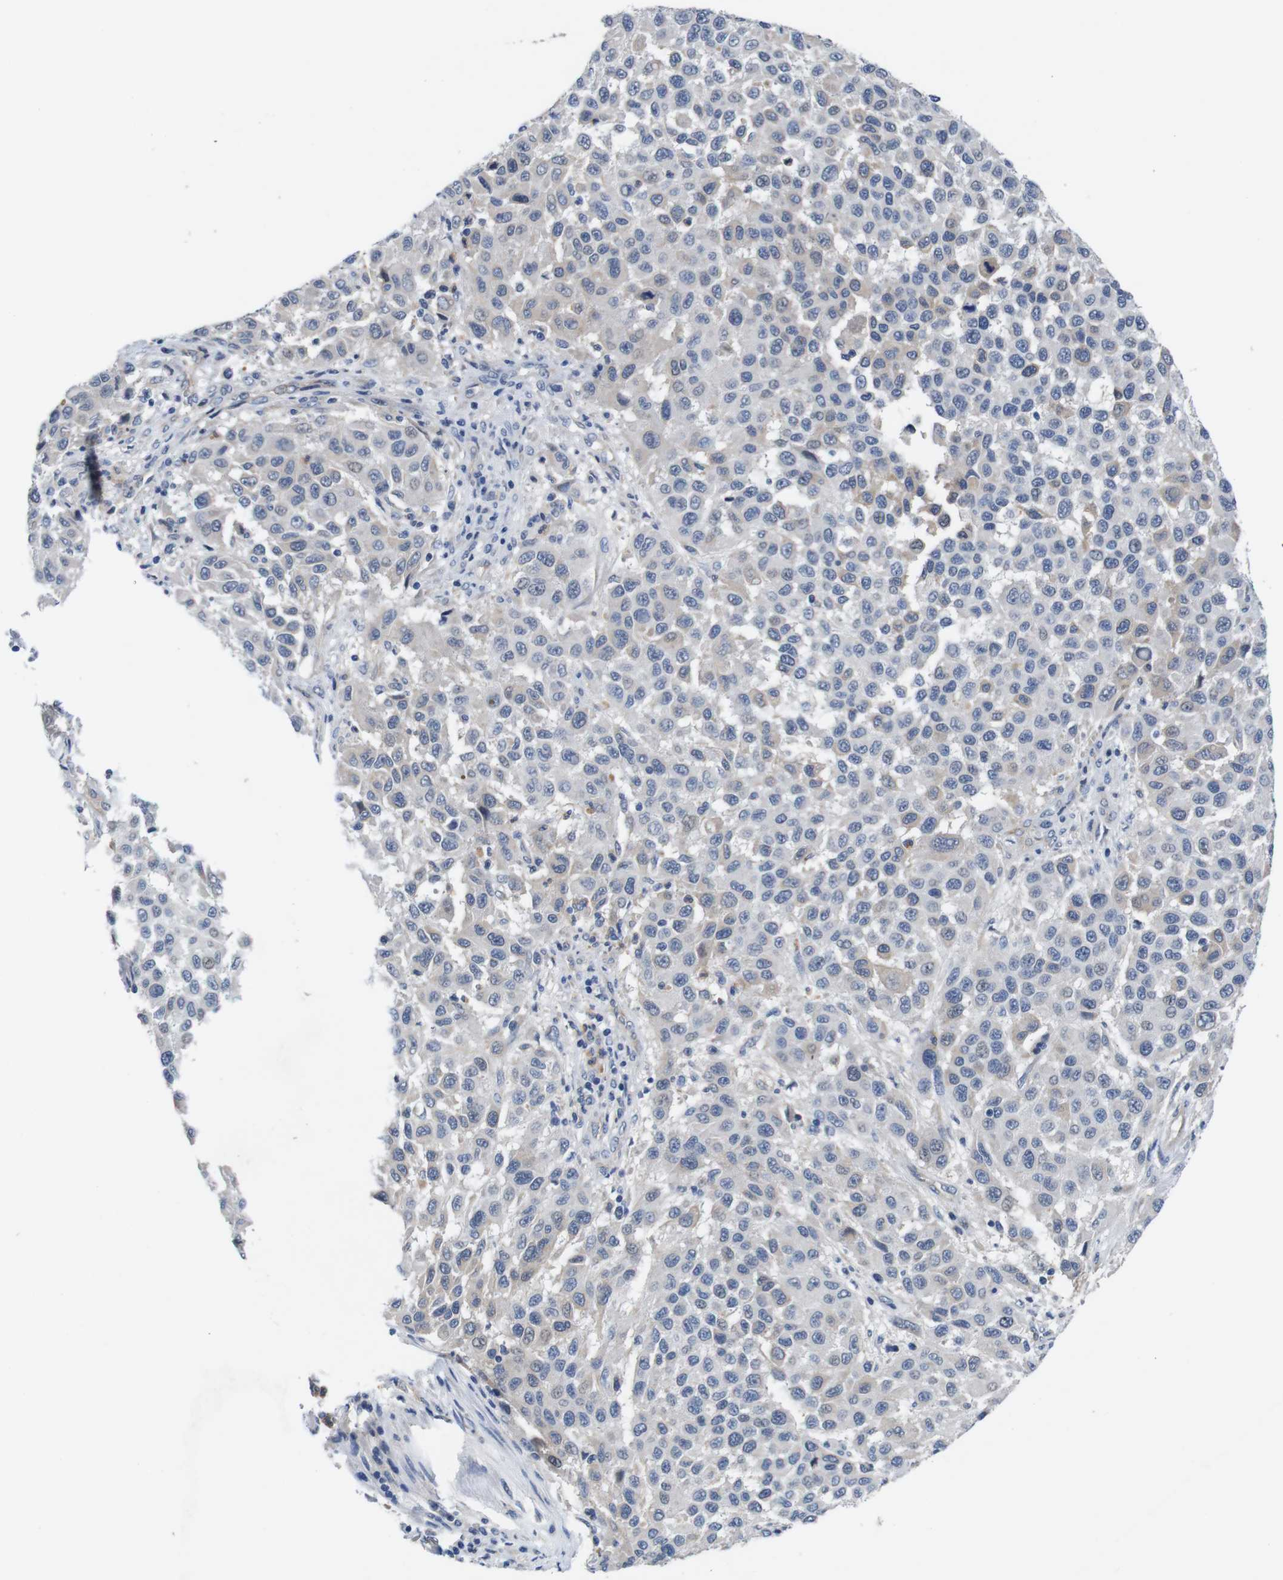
{"staining": {"intensity": "negative", "quantity": "none", "location": "none"}, "tissue": "melanoma", "cell_type": "Tumor cells", "image_type": "cancer", "snomed": [{"axis": "morphology", "description": "Malignant melanoma, Metastatic site"}, {"axis": "topography", "description": "Lymph node"}], "caption": "Photomicrograph shows no protein positivity in tumor cells of malignant melanoma (metastatic site) tissue.", "gene": "C1RL", "patient": {"sex": "male", "age": 61}}